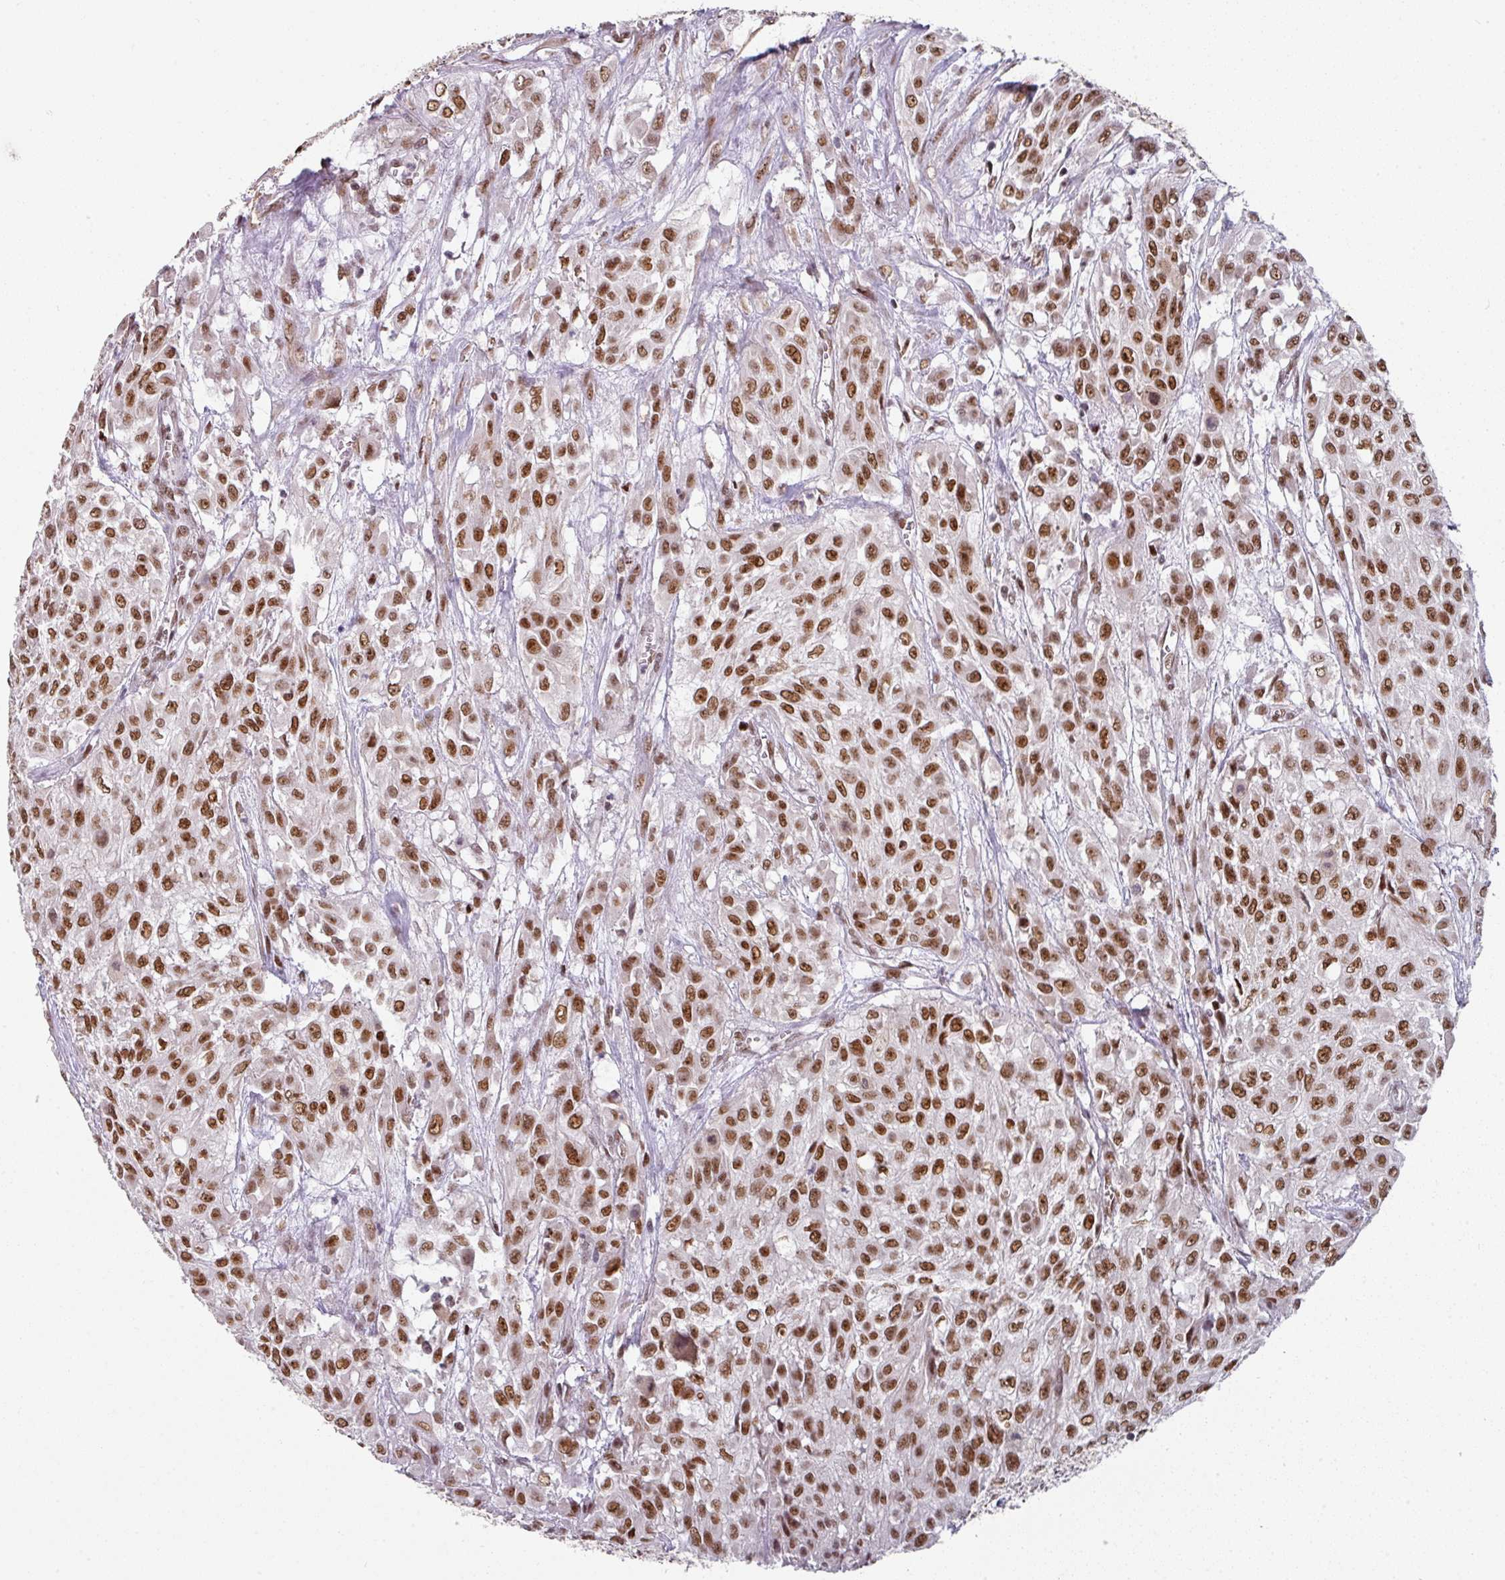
{"staining": {"intensity": "strong", "quantity": ">75%", "location": "nuclear"}, "tissue": "urothelial cancer", "cell_type": "Tumor cells", "image_type": "cancer", "snomed": [{"axis": "morphology", "description": "Urothelial carcinoma, High grade"}, {"axis": "topography", "description": "Urinary bladder"}], "caption": "Urothelial carcinoma (high-grade) was stained to show a protein in brown. There is high levels of strong nuclear staining in approximately >75% of tumor cells.", "gene": "RAD50", "patient": {"sex": "male", "age": 57}}